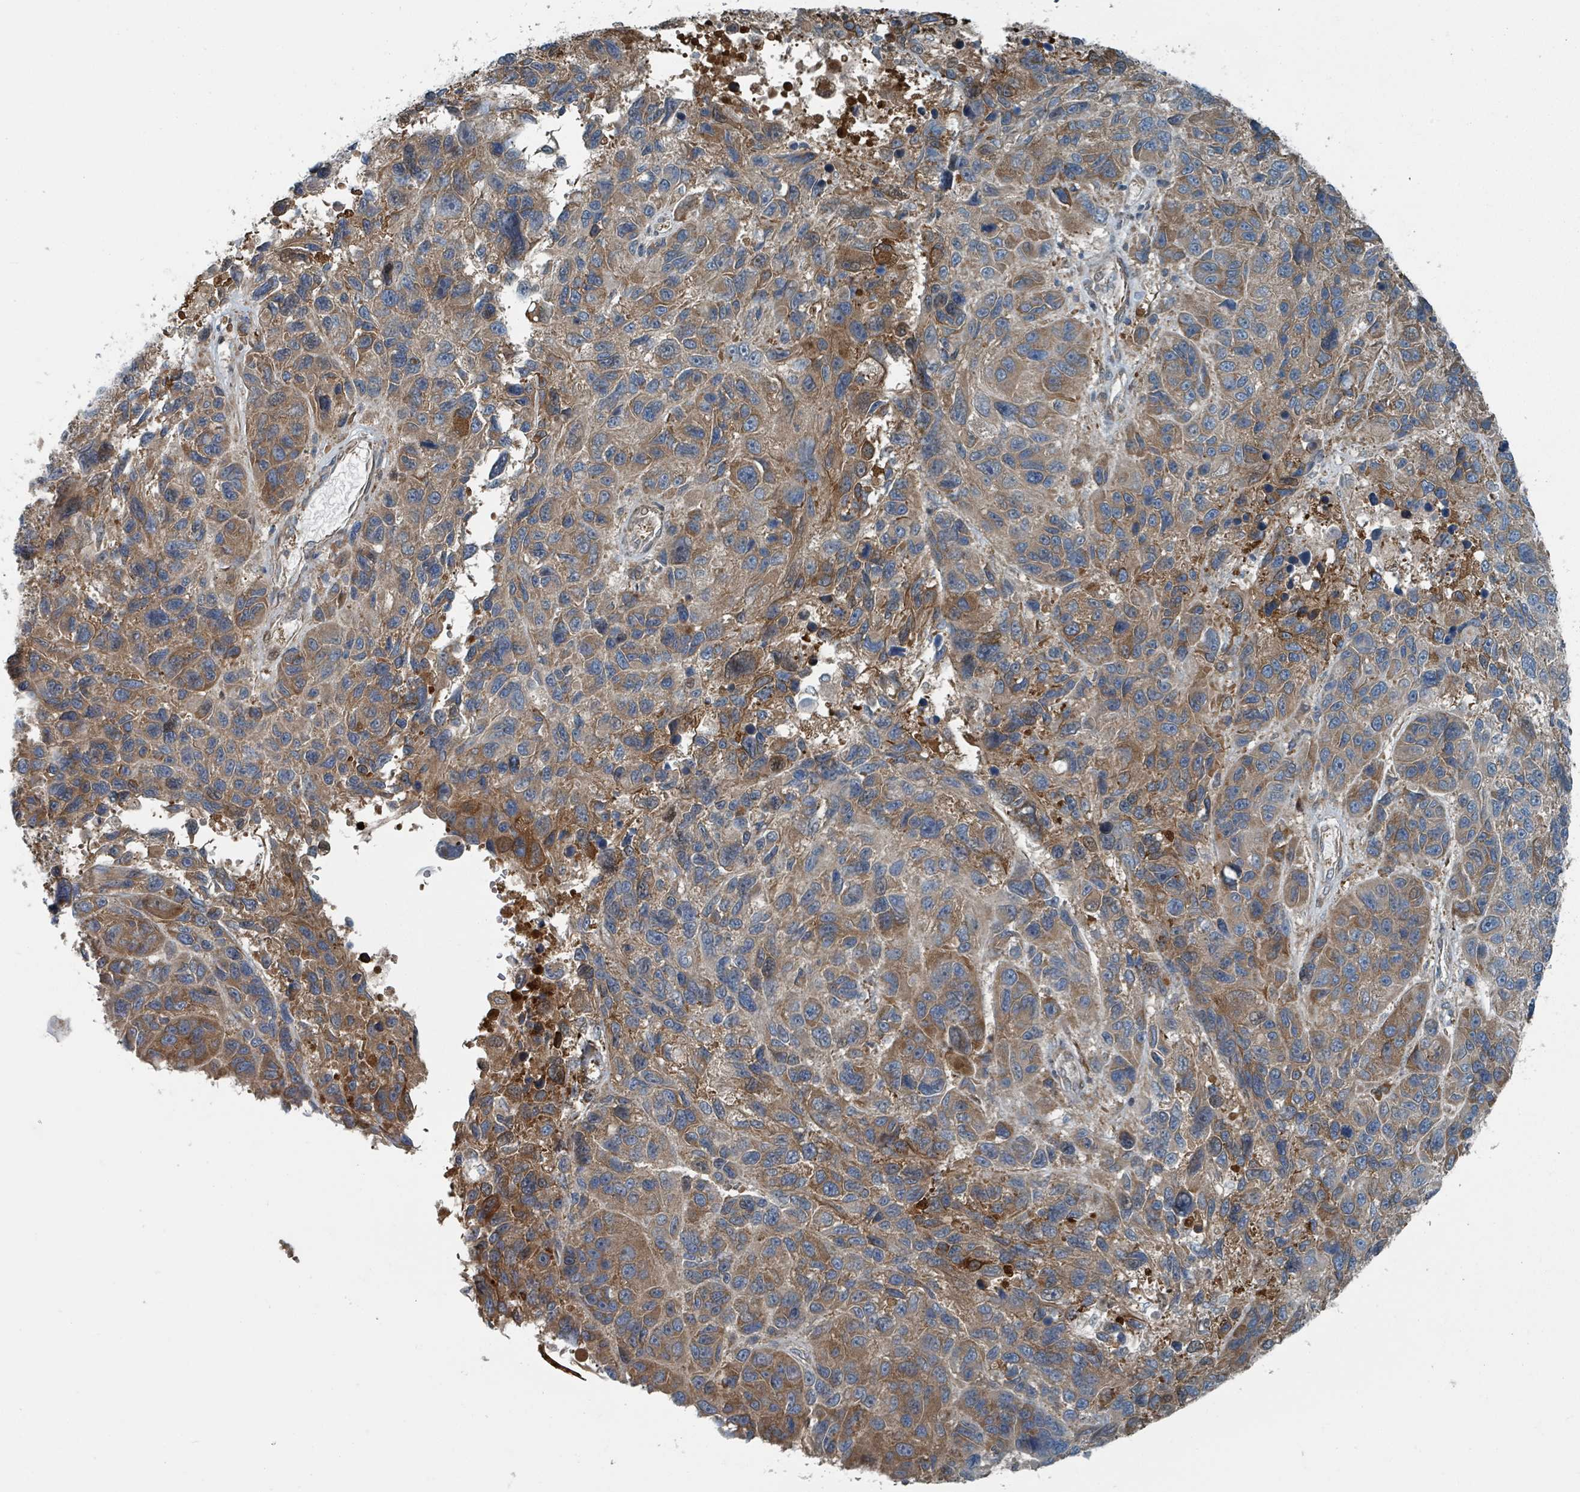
{"staining": {"intensity": "moderate", "quantity": ">75%", "location": "cytoplasmic/membranous"}, "tissue": "melanoma", "cell_type": "Tumor cells", "image_type": "cancer", "snomed": [{"axis": "morphology", "description": "Malignant melanoma, NOS"}, {"axis": "topography", "description": "Skin"}], "caption": "Immunohistochemistry (IHC) (DAB (3,3'-diaminobenzidine)) staining of malignant melanoma demonstrates moderate cytoplasmic/membranous protein expression in about >75% of tumor cells.", "gene": "RHPN2", "patient": {"sex": "male", "age": 53}}